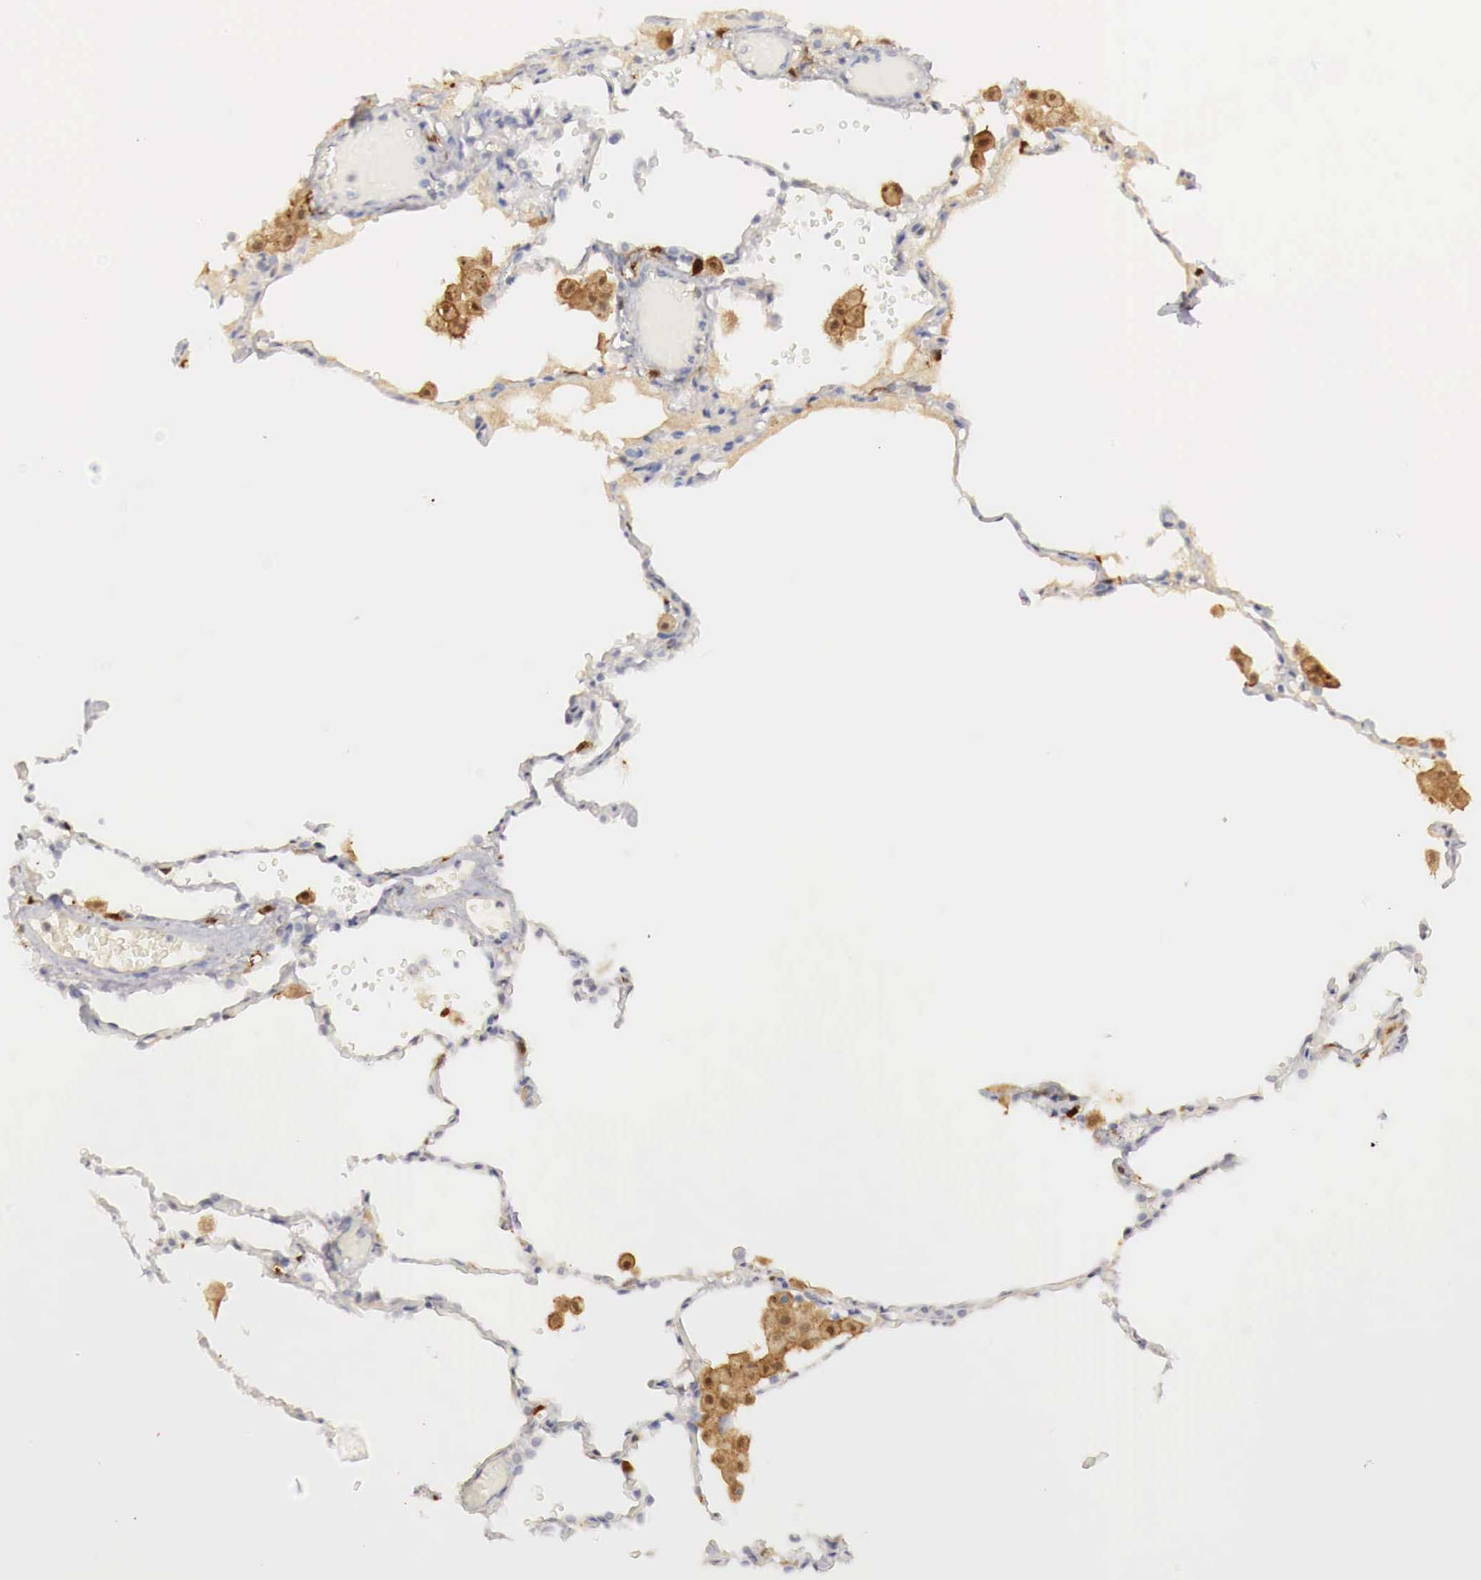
{"staining": {"intensity": "negative", "quantity": "none", "location": "none"}, "tissue": "lung cancer", "cell_type": "Tumor cells", "image_type": "cancer", "snomed": [{"axis": "morphology", "description": "Adenocarcinoma, NOS"}, {"axis": "topography", "description": "Lung"}], "caption": "The photomicrograph exhibits no staining of tumor cells in lung cancer.", "gene": "RENBP", "patient": {"sex": "male", "age": 64}}